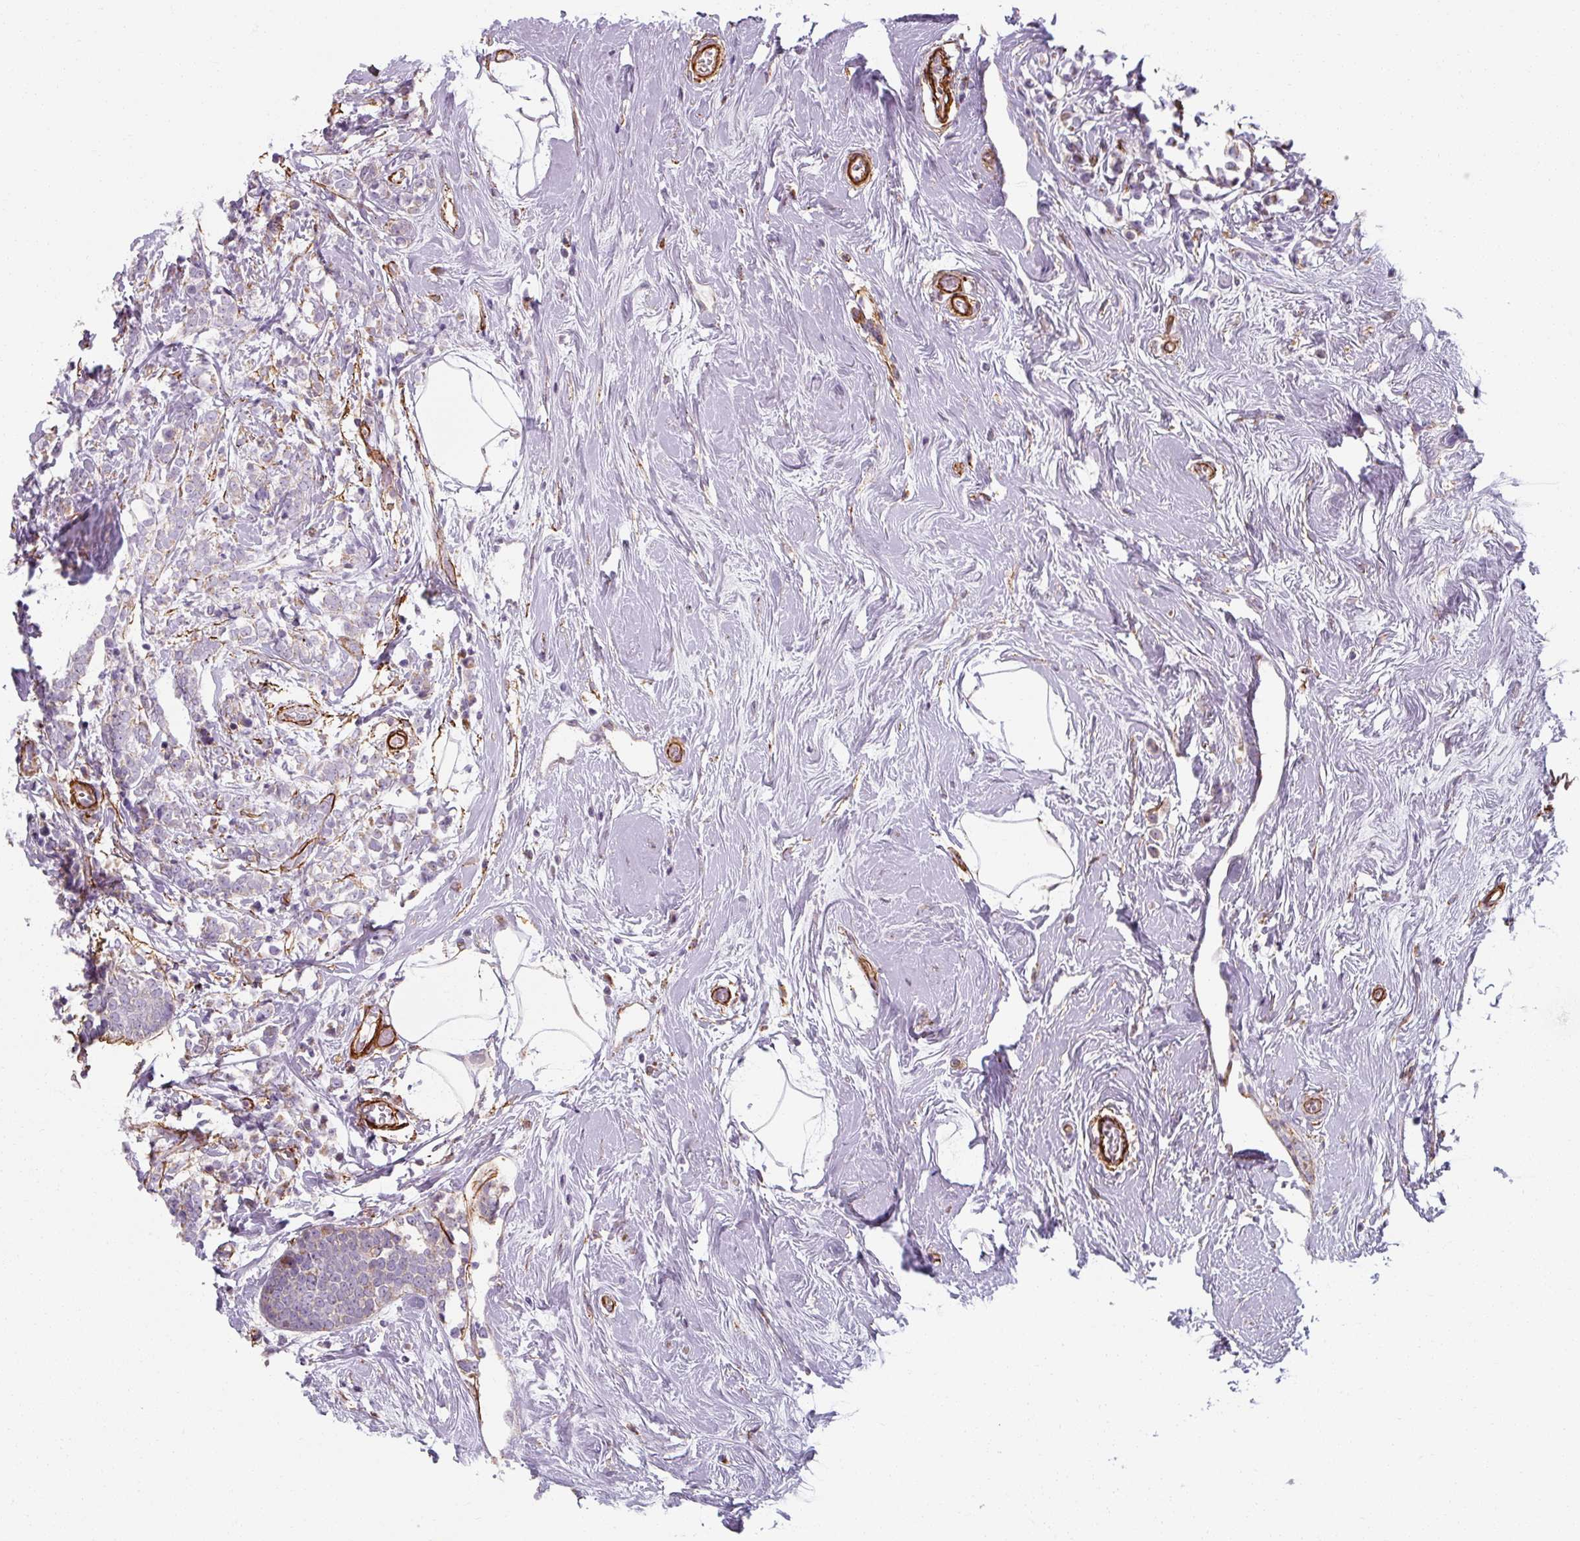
{"staining": {"intensity": "negative", "quantity": "none", "location": "none"}, "tissue": "breast cancer", "cell_type": "Tumor cells", "image_type": "cancer", "snomed": [{"axis": "morphology", "description": "Lobular carcinoma"}, {"axis": "topography", "description": "Breast"}], "caption": "The image exhibits no significant positivity in tumor cells of lobular carcinoma (breast).", "gene": "MRPS5", "patient": {"sex": "female", "age": 58}}